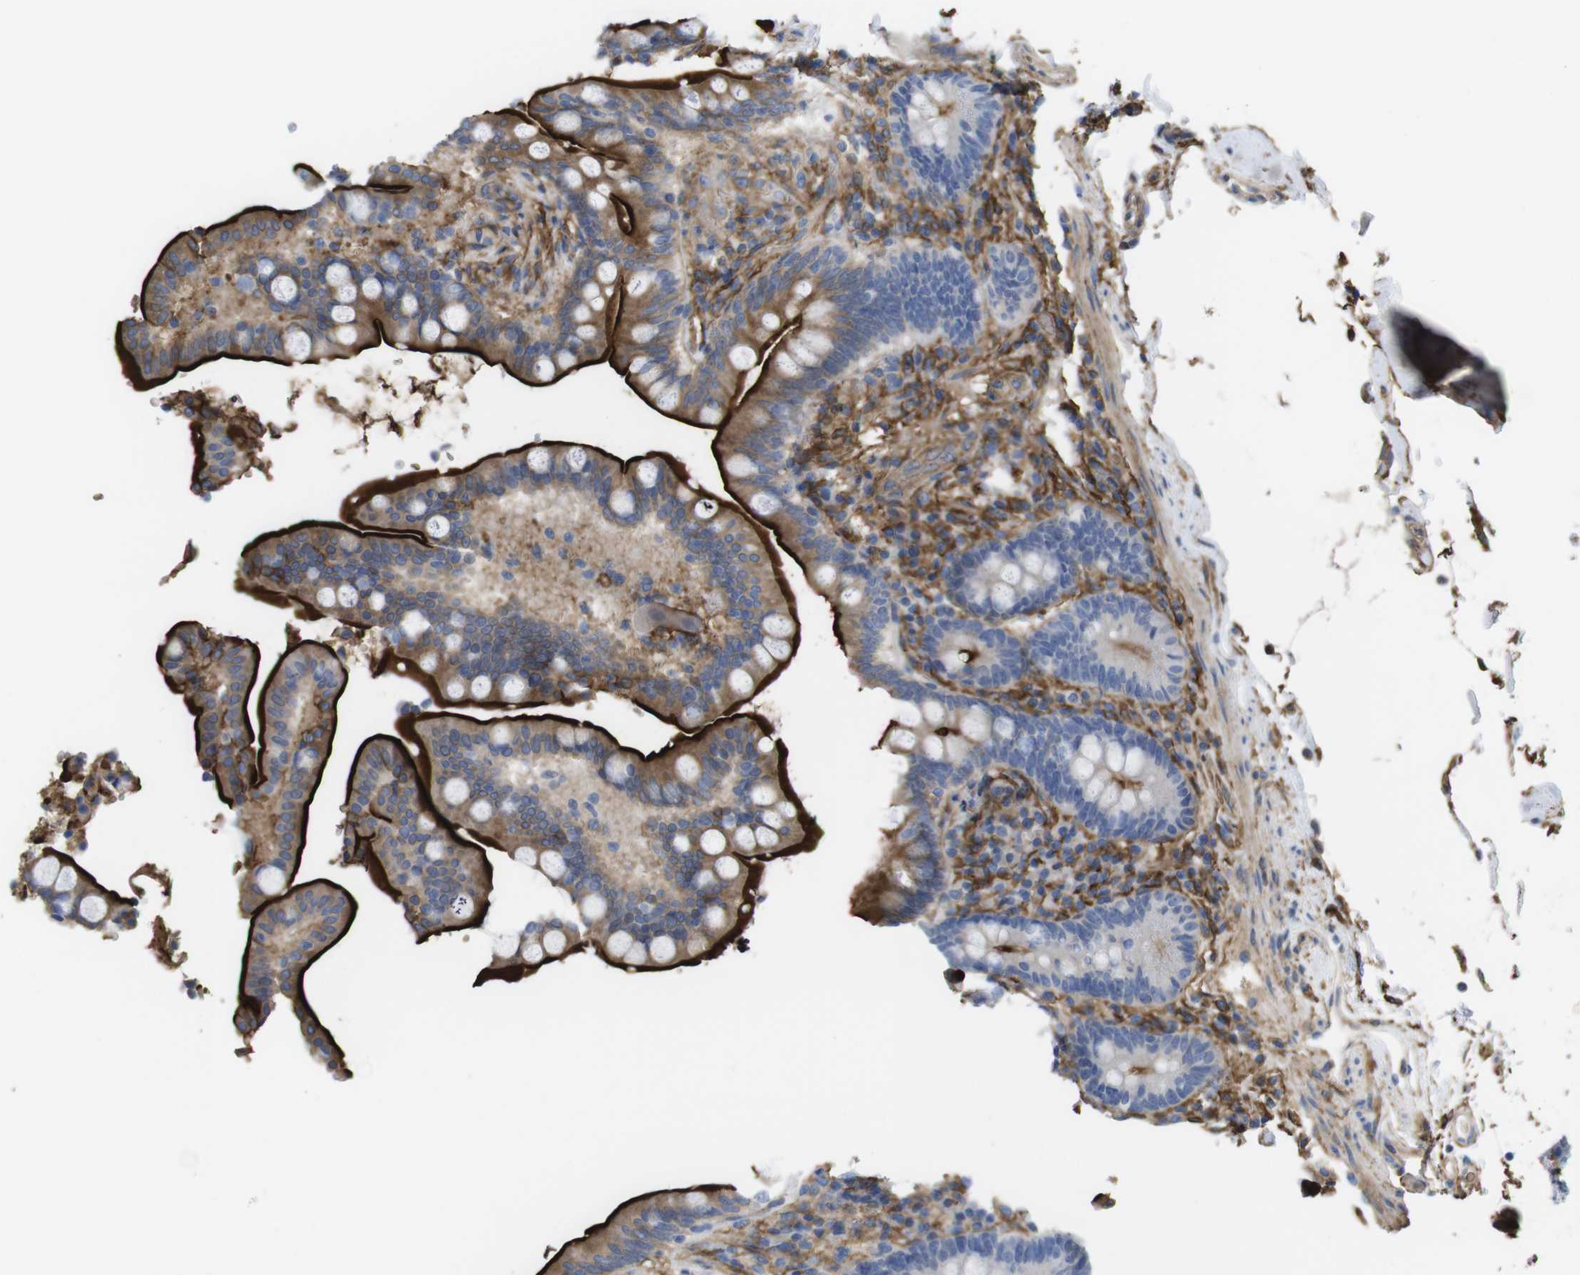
{"staining": {"intensity": "moderate", "quantity": ">75%", "location": "cytoplasmic/membranous"}, "tissue": "colon", "cell_type": "Endothelial cells", "image_type": "normal", "snomed": [{"axis": "morphology", "description": "Normal tissue, NOS"}, {"axis": "topography", "description": "Colon"}], "caption": "DAB immunohistochemical staining of unremarkable human colon demonstrates moderate cytoplasmic/membranous protein expression in about >75% of endothelial cells.", "gene": "CYBRD1", "patient": {"sex": "male", "age": 73}}